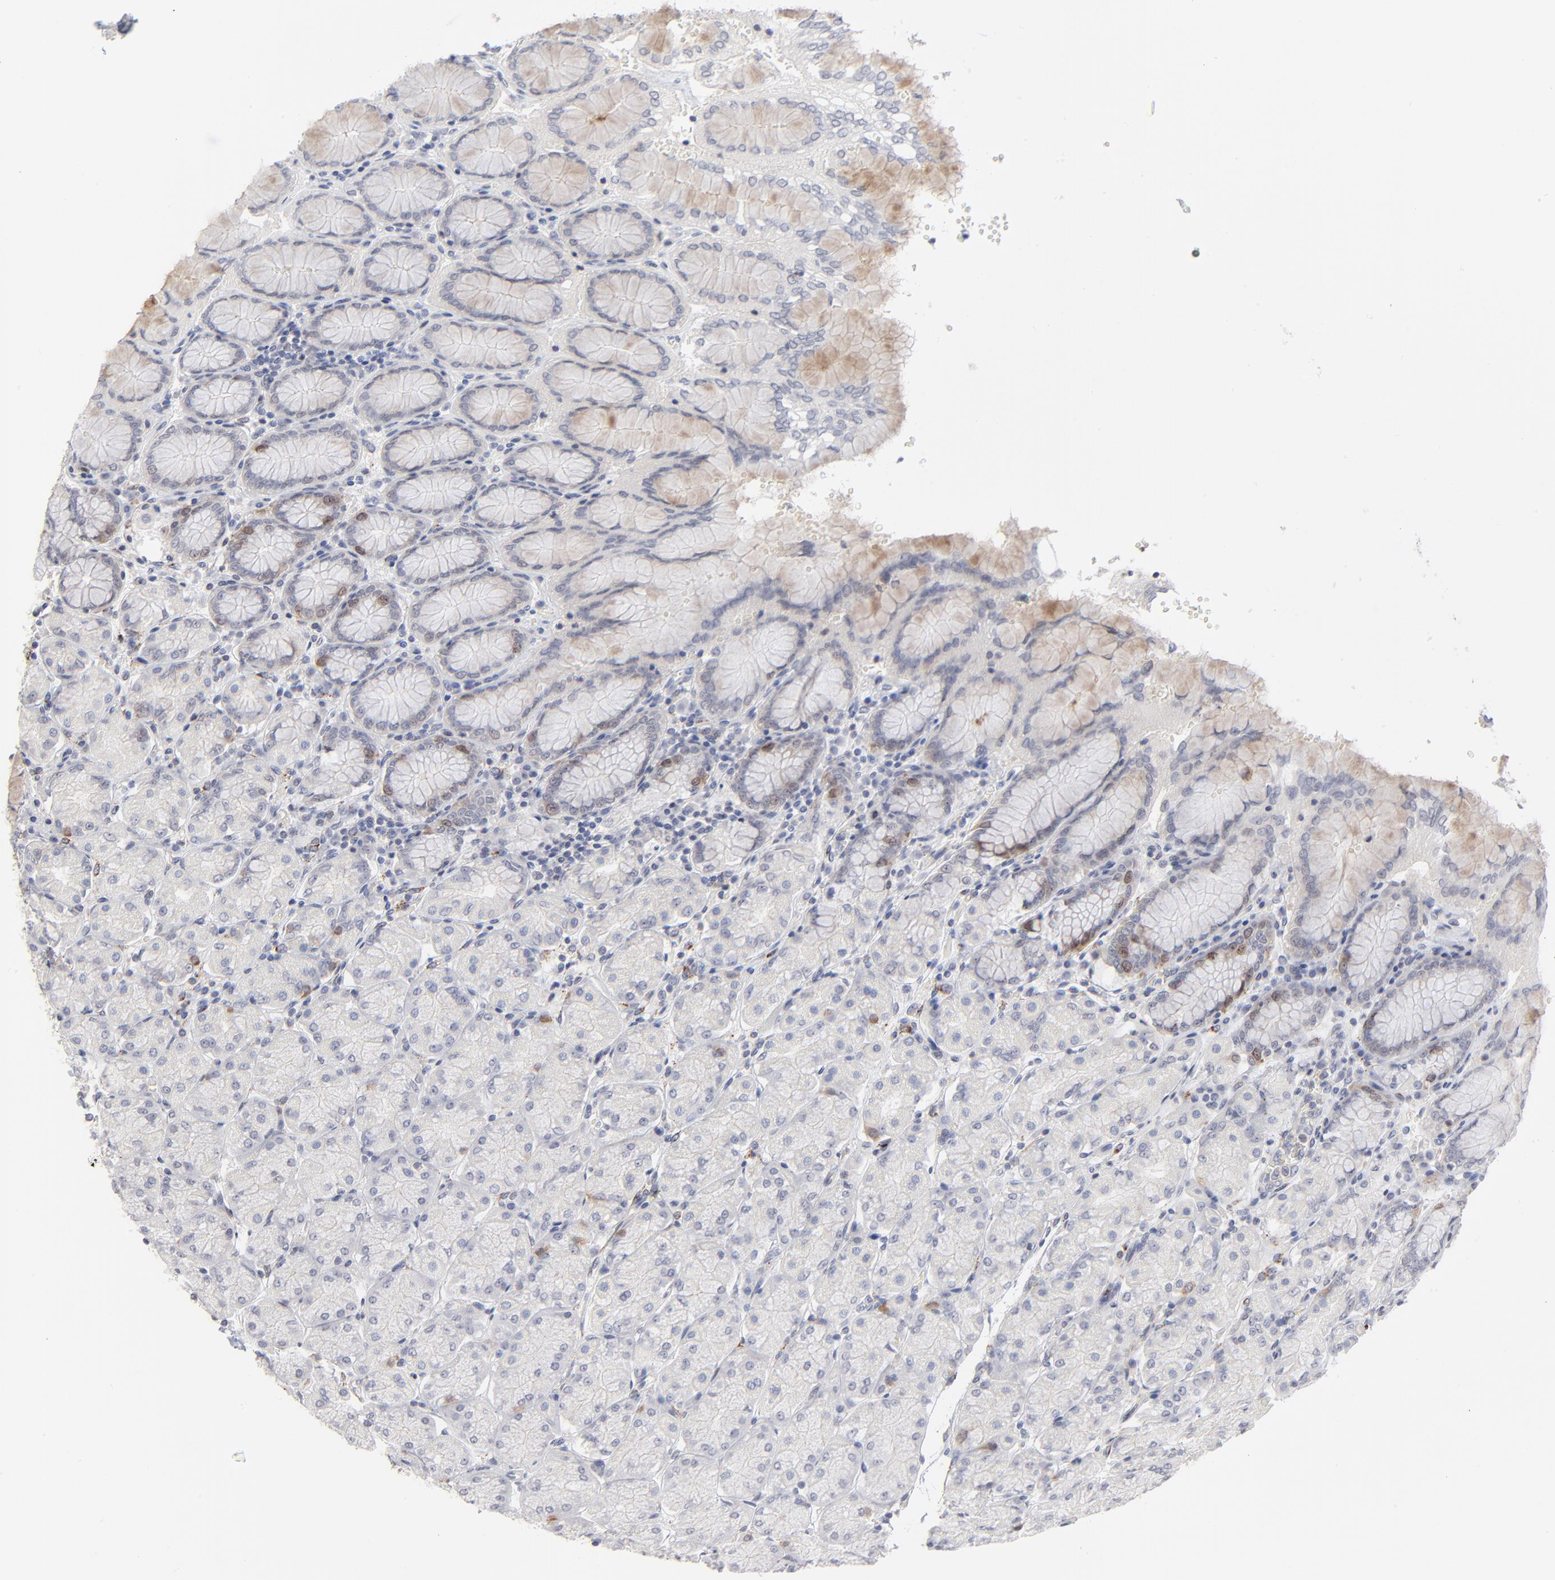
{"staining": {"intensity": "weak", "quantity": "<25%", "location": "nuclear"}, "tissue": "stomach", "cell_type": "Glandular cells", "image_type": "normal", "snomed": [{"axis": "morphology", "description": "Normal tissue, NOS"}, {"axis": "topography", "description": "Stomach, upper"}, {"axis": "topography", "description": "Stomach"}], "caption": "High magnification brightfield microscopy of normal stomach stained with DAB (brown) and counterstained with hematoxylin (blue): glandular cells show no significant expression. (Immunohistochemistry (ihc), brightfield microscopy, high magnification).", "gene": "AURKA", "patient": {"sex": "male", "age": 76}}